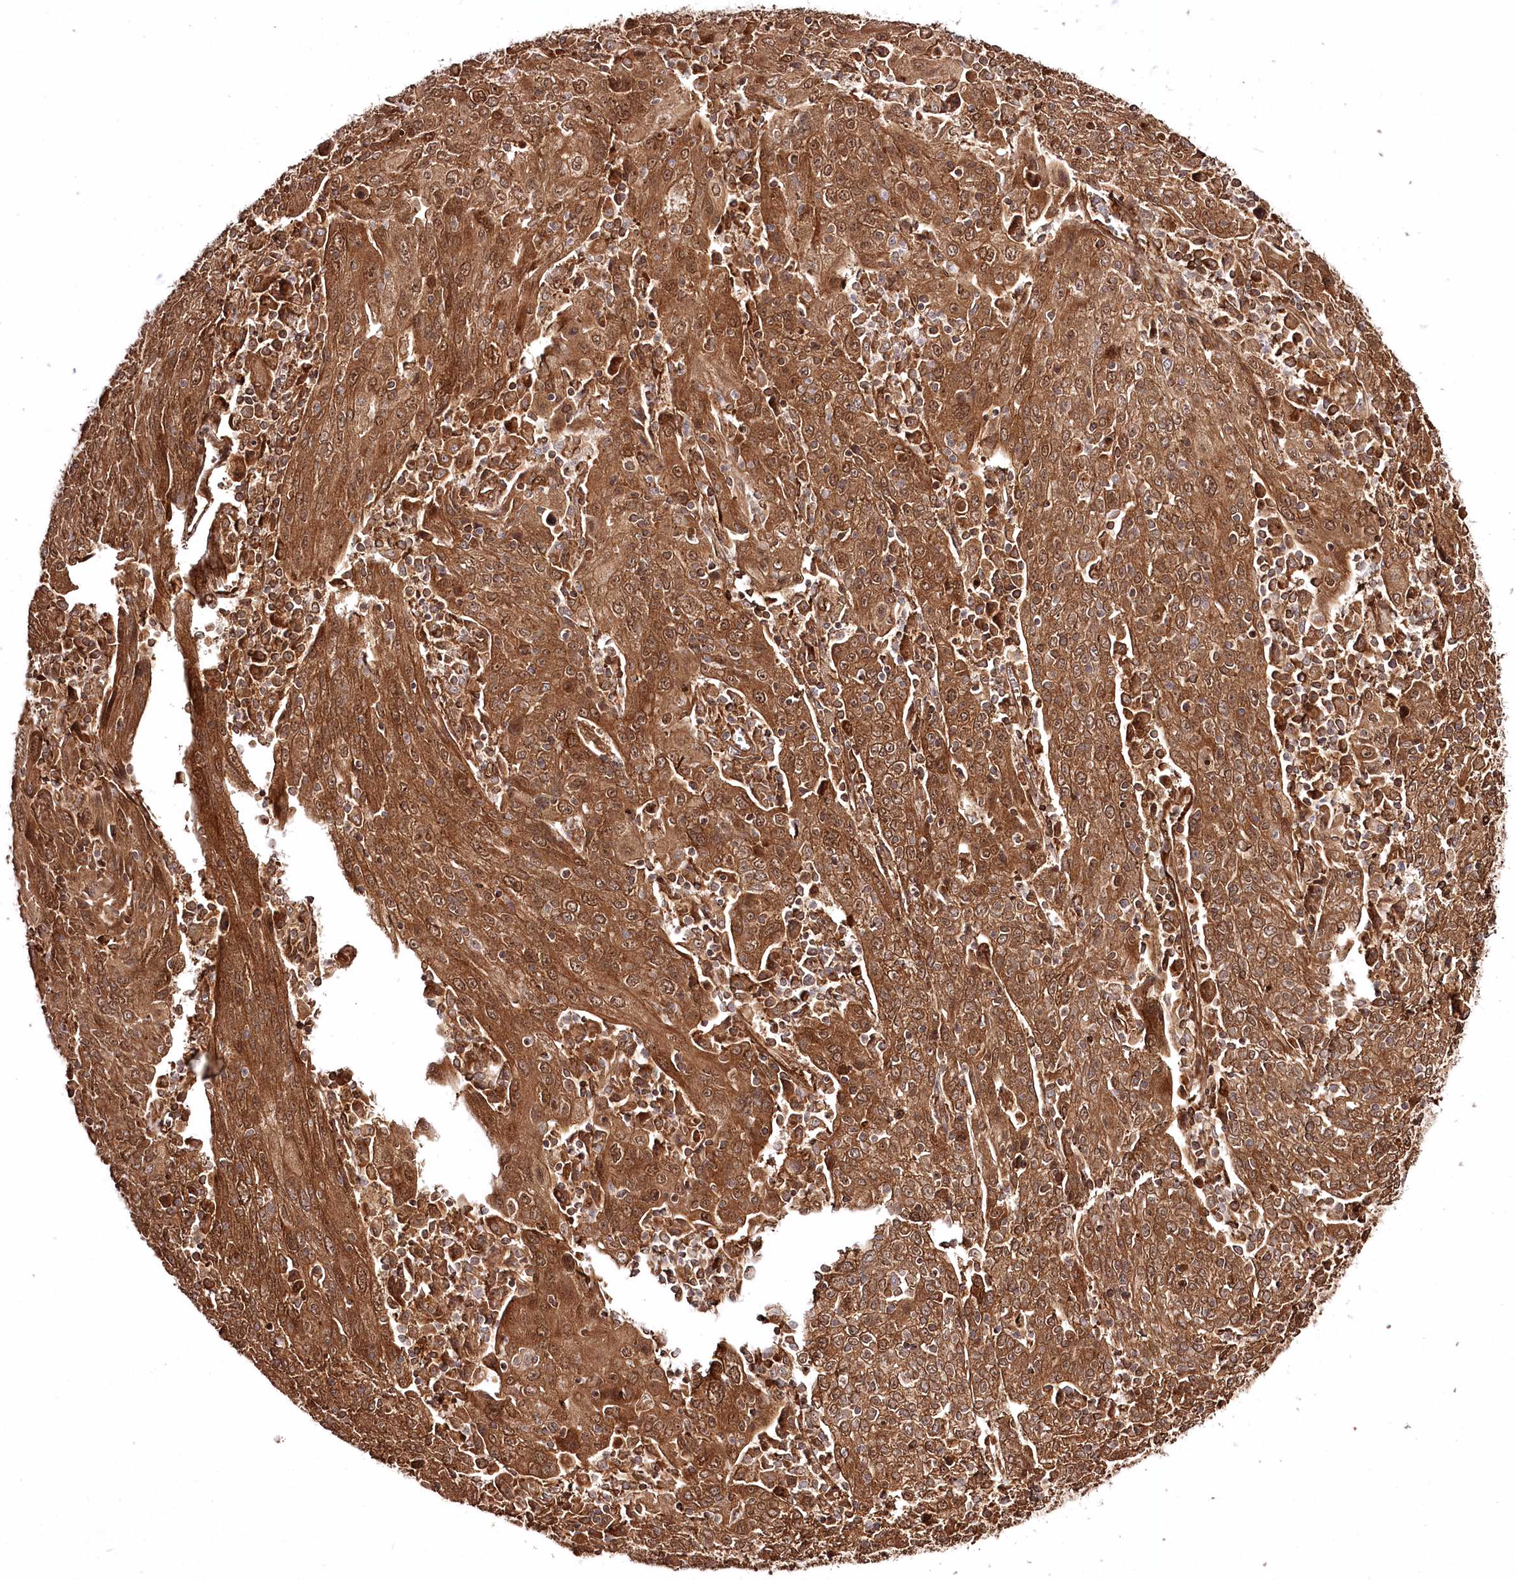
{"staining": {"intensity": "strong", "quantity": ">75%", "location": "cytoplasmic/membranous"}, "tissue": "cervical cancer", "cell_type": "Tumor cells", "image_type": "cancer", "snomed": [{"axis": "morphology", "description": "Squamous cell carcinoma, NOS"}, {"axis": "topography", "description": "Cervix"}], "caption": "About >75% of tumor cells in human cervical squamous cell carcinoma display strong cytoplasmic/membranous protein staining as visualized by brown immunohistochemical staining.", "gene": "REXO2", "patient": {"sex": "female", "age": 67}}